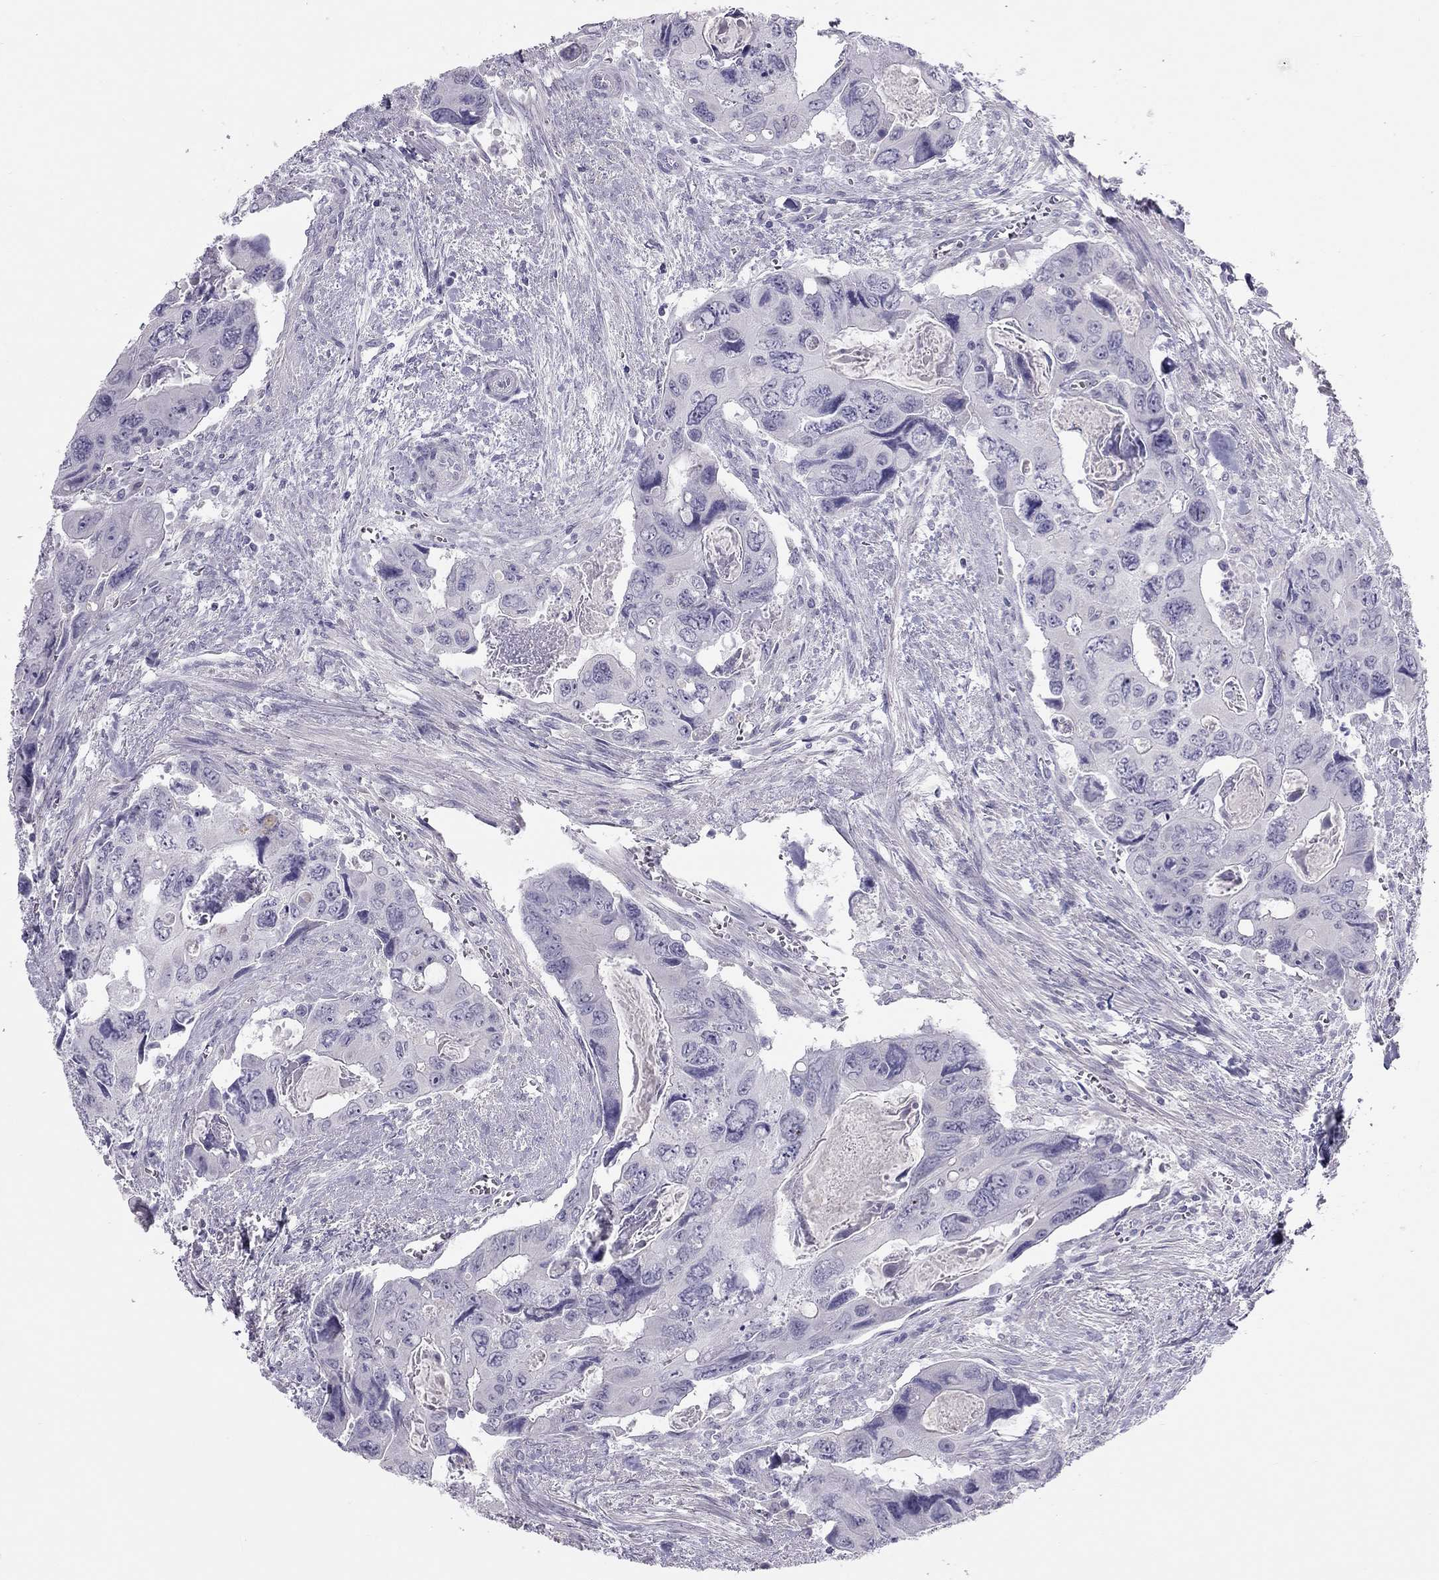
{"staining": {"intensity": "negative", "quantity": "none", "location": "none"}, "tissue": "colorectal cancer", "cell_type": "Tumor cells", "image_type": "cancer", "snomed": [{"axis": "morphology", "description": "Adenocarcinoma, NOS"}, {"axis": "topography", "description": "Rectum"}], "caption": "Immunohistochemistry micrograph of adenocarcinoma (colorectal) stained for a protein (brown), which exhibits no staining in tumor cells.", "gene": "SPATA12", "patient": {"sex": "male", "age": 62}}